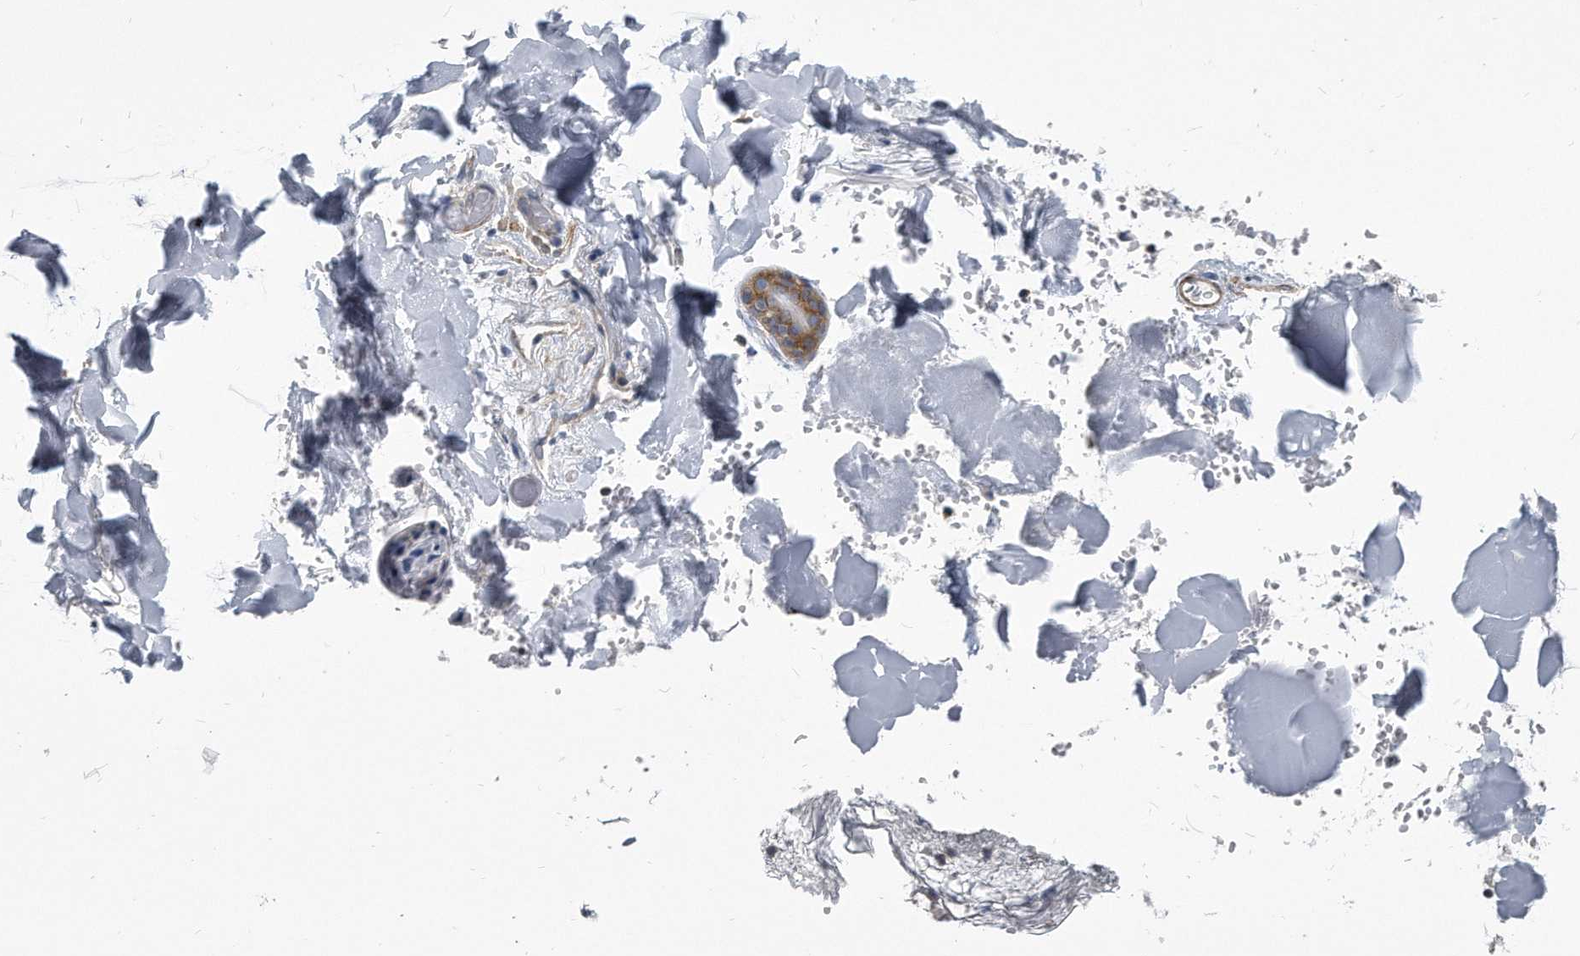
{"staining": {"intensity": "weak", "quantity": ">75%", "location": "cytoplasmic/membranous"}, "tissue": "skin", "cell_type": "Fibroblasts", "image_type": "normal", "snomed": [{"axis": "morphology", "description": "Normal tissue, NOS"}, {"axis": "topography", "description": "Skin"}], "caption": "IHC micrograph of unremarkable skin: human skin stained using immunohistochemistry displays low levels of weak protein expression localized specifically in the cytoplasmic/membranous of fibroblasts, appearing as a cytoplasmic/membranous brown color.", "gene": "EIF2B4", "patient": {"sex": "female", "age": 17}}